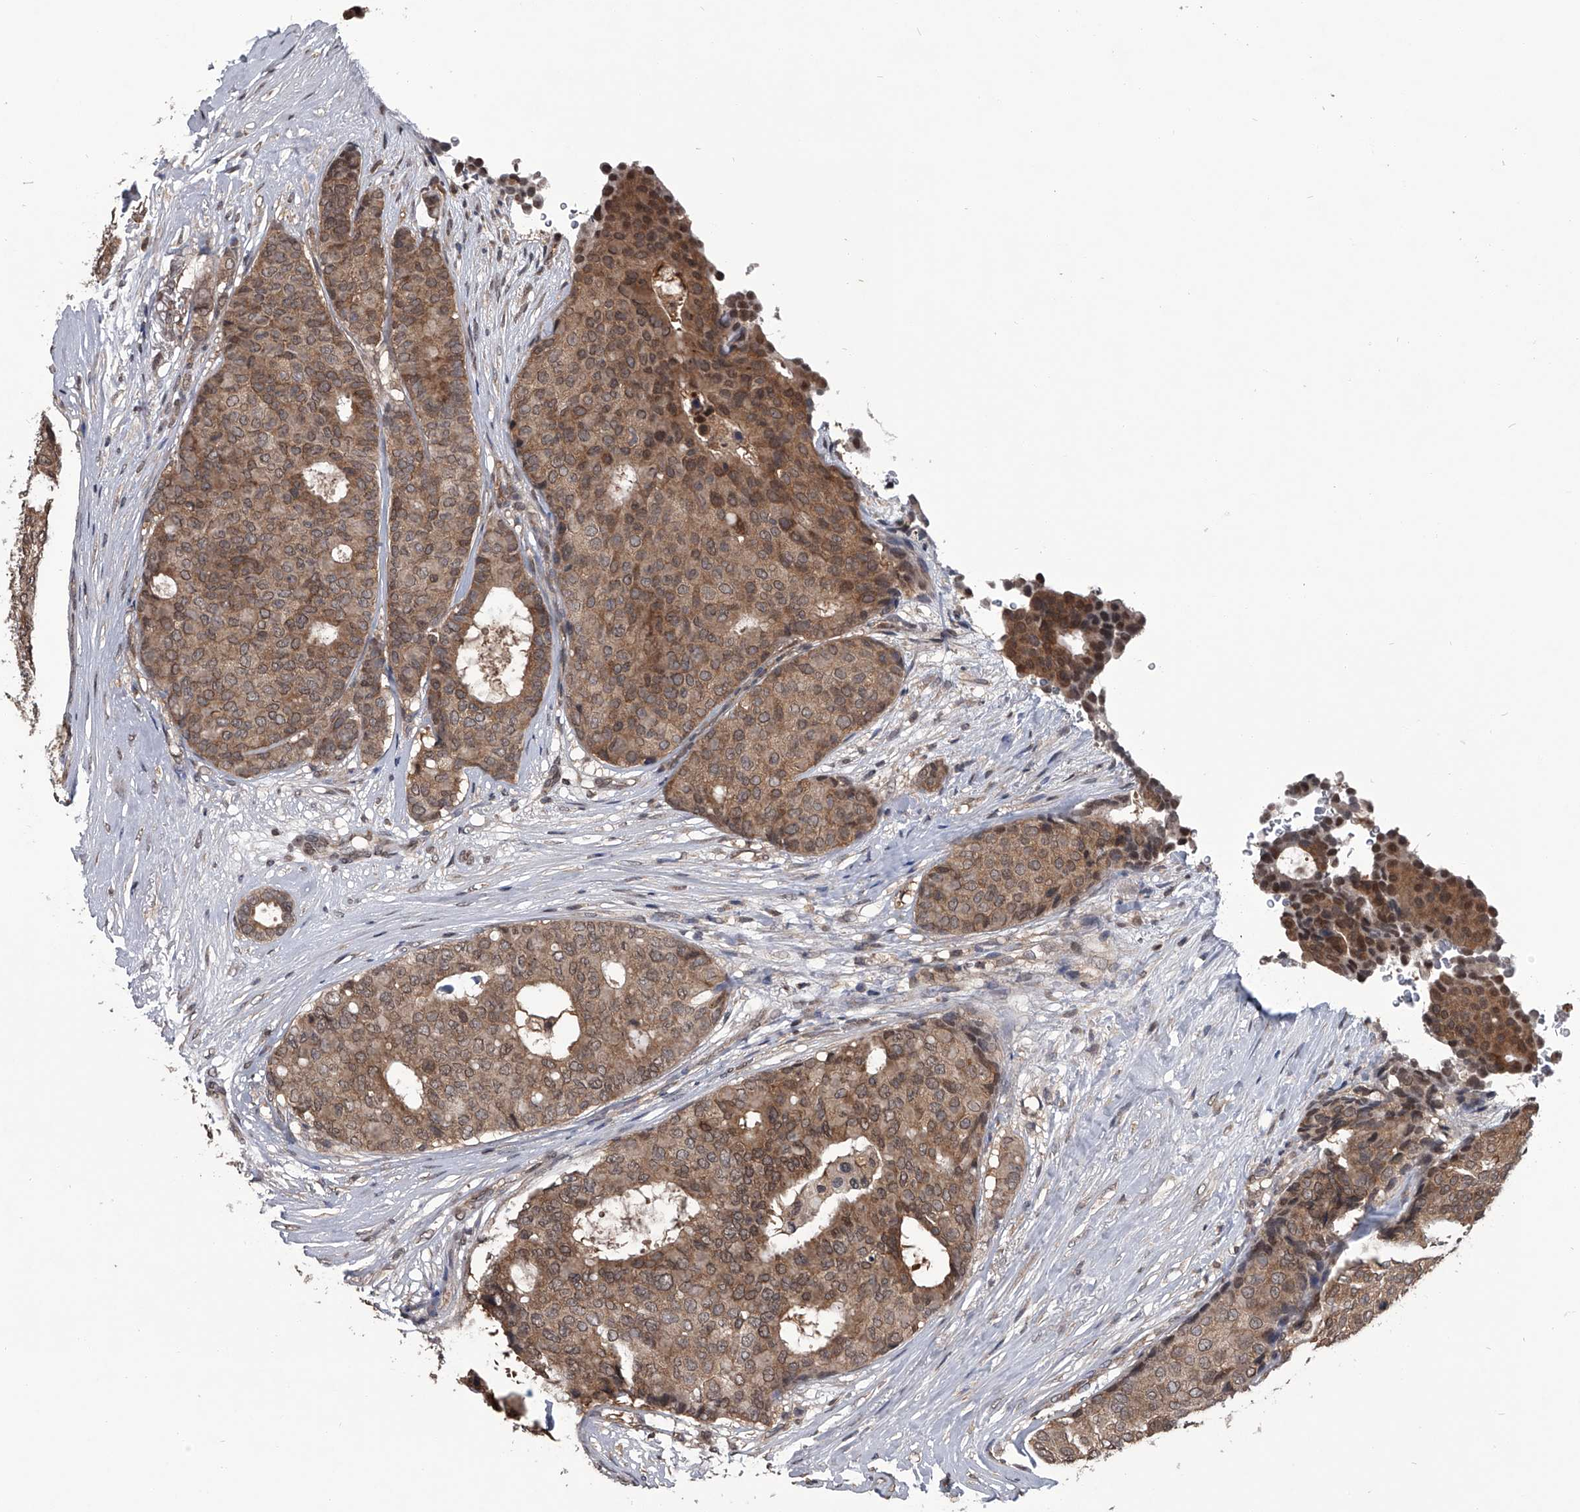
{"staining": {"intensity": "moderate", "quantity": ">75%", "location": "cytoplasmic/membranous,nuclear"}, "tissue": "breast cancer", "cell_type": "Tumor cells", "image_type": "cancer", "snomed": [{"axis": "morphology", "description": "Duct carcinoma"}, {"axis": "topography", "description": "Breast"}], "caption": "Moderate cytoplasmic/membranous and nuclear expression for a protein is appreciated in about >75% of tumor cells of breast cancer (invasive ductal carcinoma) using immunohistochemistry (IHC).", "gene": "TSNAX", "patient": {"sex": "female", "age": 75}}